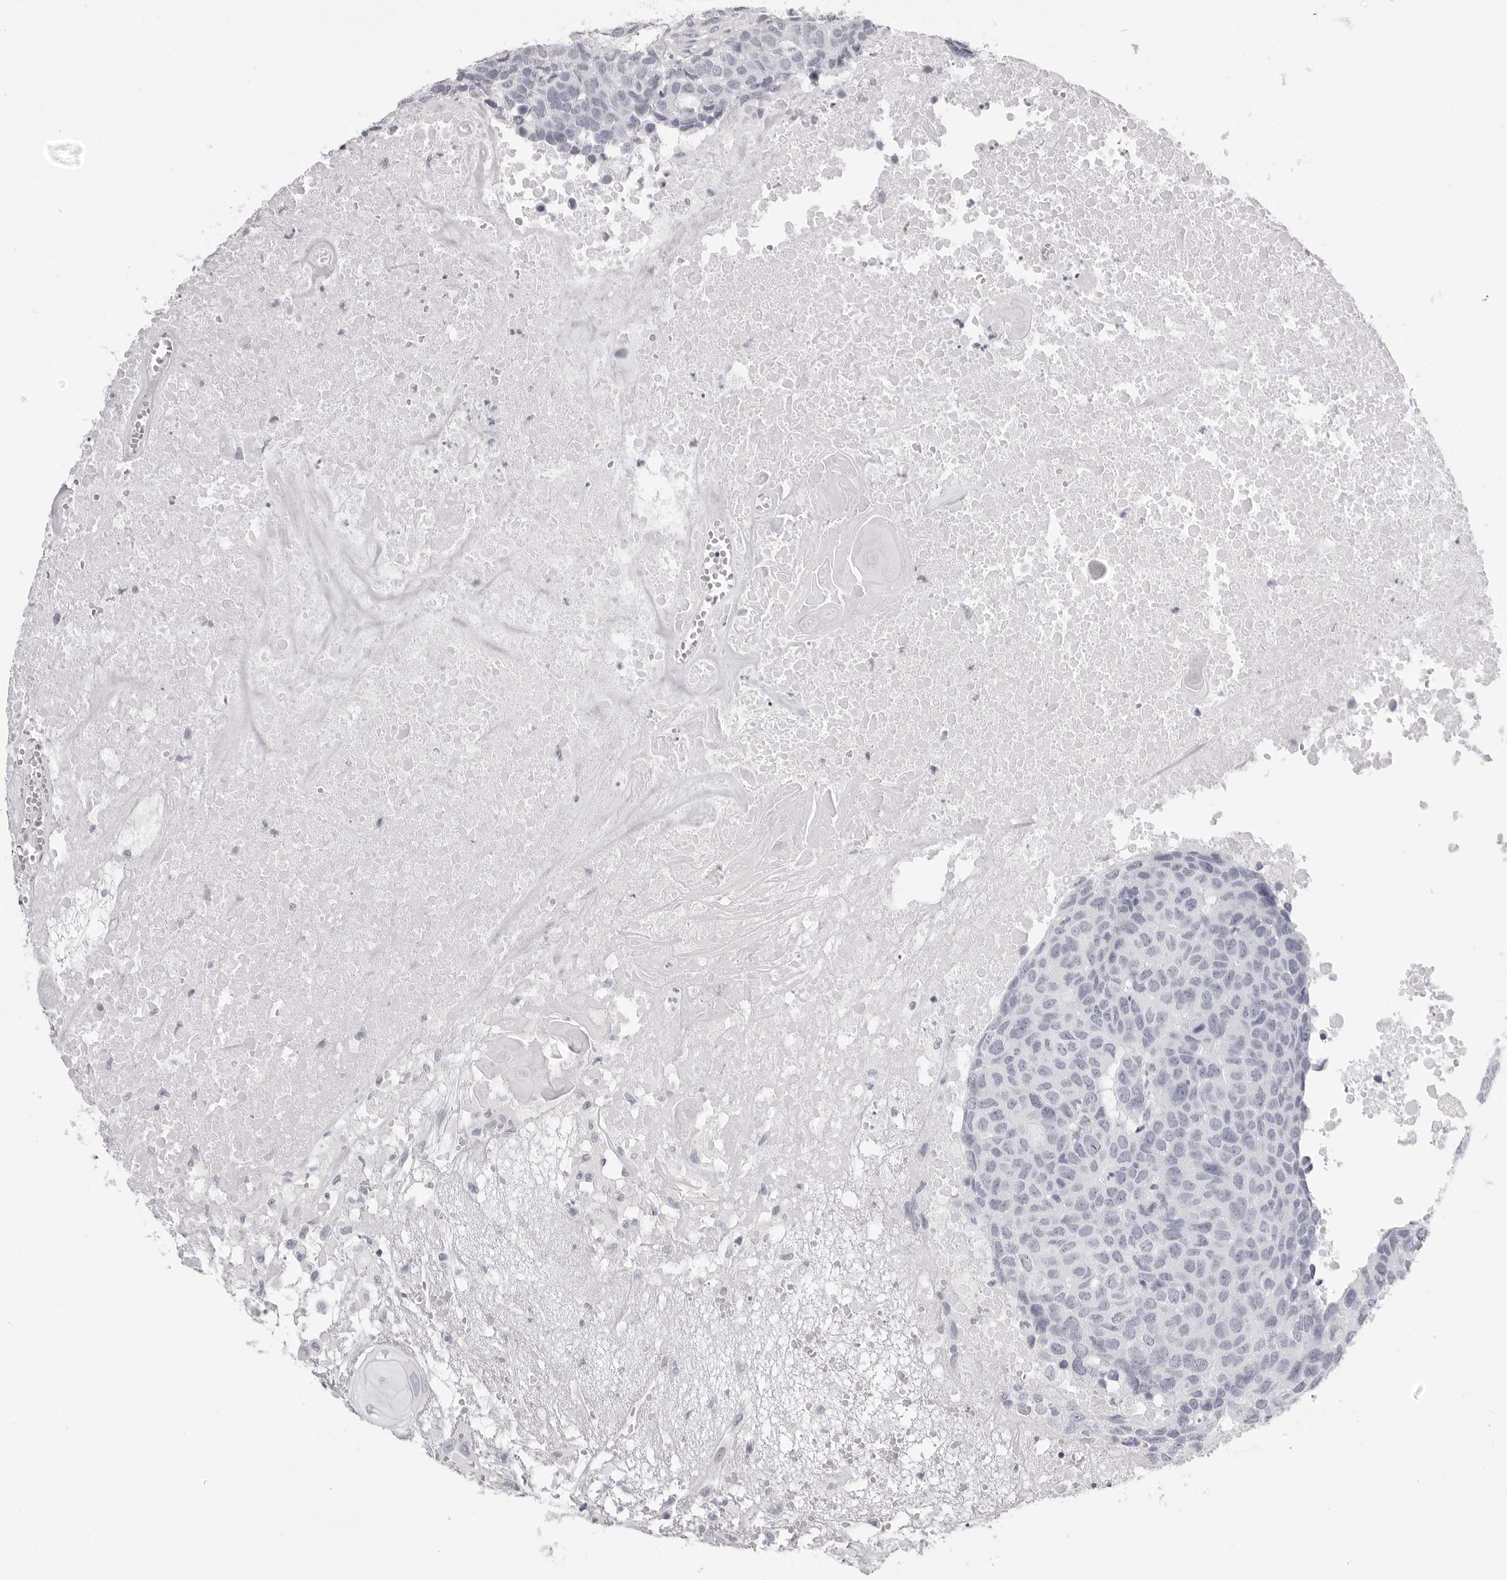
{"staining": {"intensity": "negative", "quantity": "none", "location": "none"}, "tissue": "head and neck cancer", "cell_type": "Tumor cells", "image_type": "cancer", "snomed": [{"axis": "morphology", "description": "Squamous cell carcinoma, NOS"}, {"axis": "topography", "description": "Head-Neck"}], "caption": "The photomicrograph shows no significant expression in tumor cells of head and neck cancer (squamous cell carcinoma).", "gene": "CST1", "patient": {"sex": "male", "age": 66}}